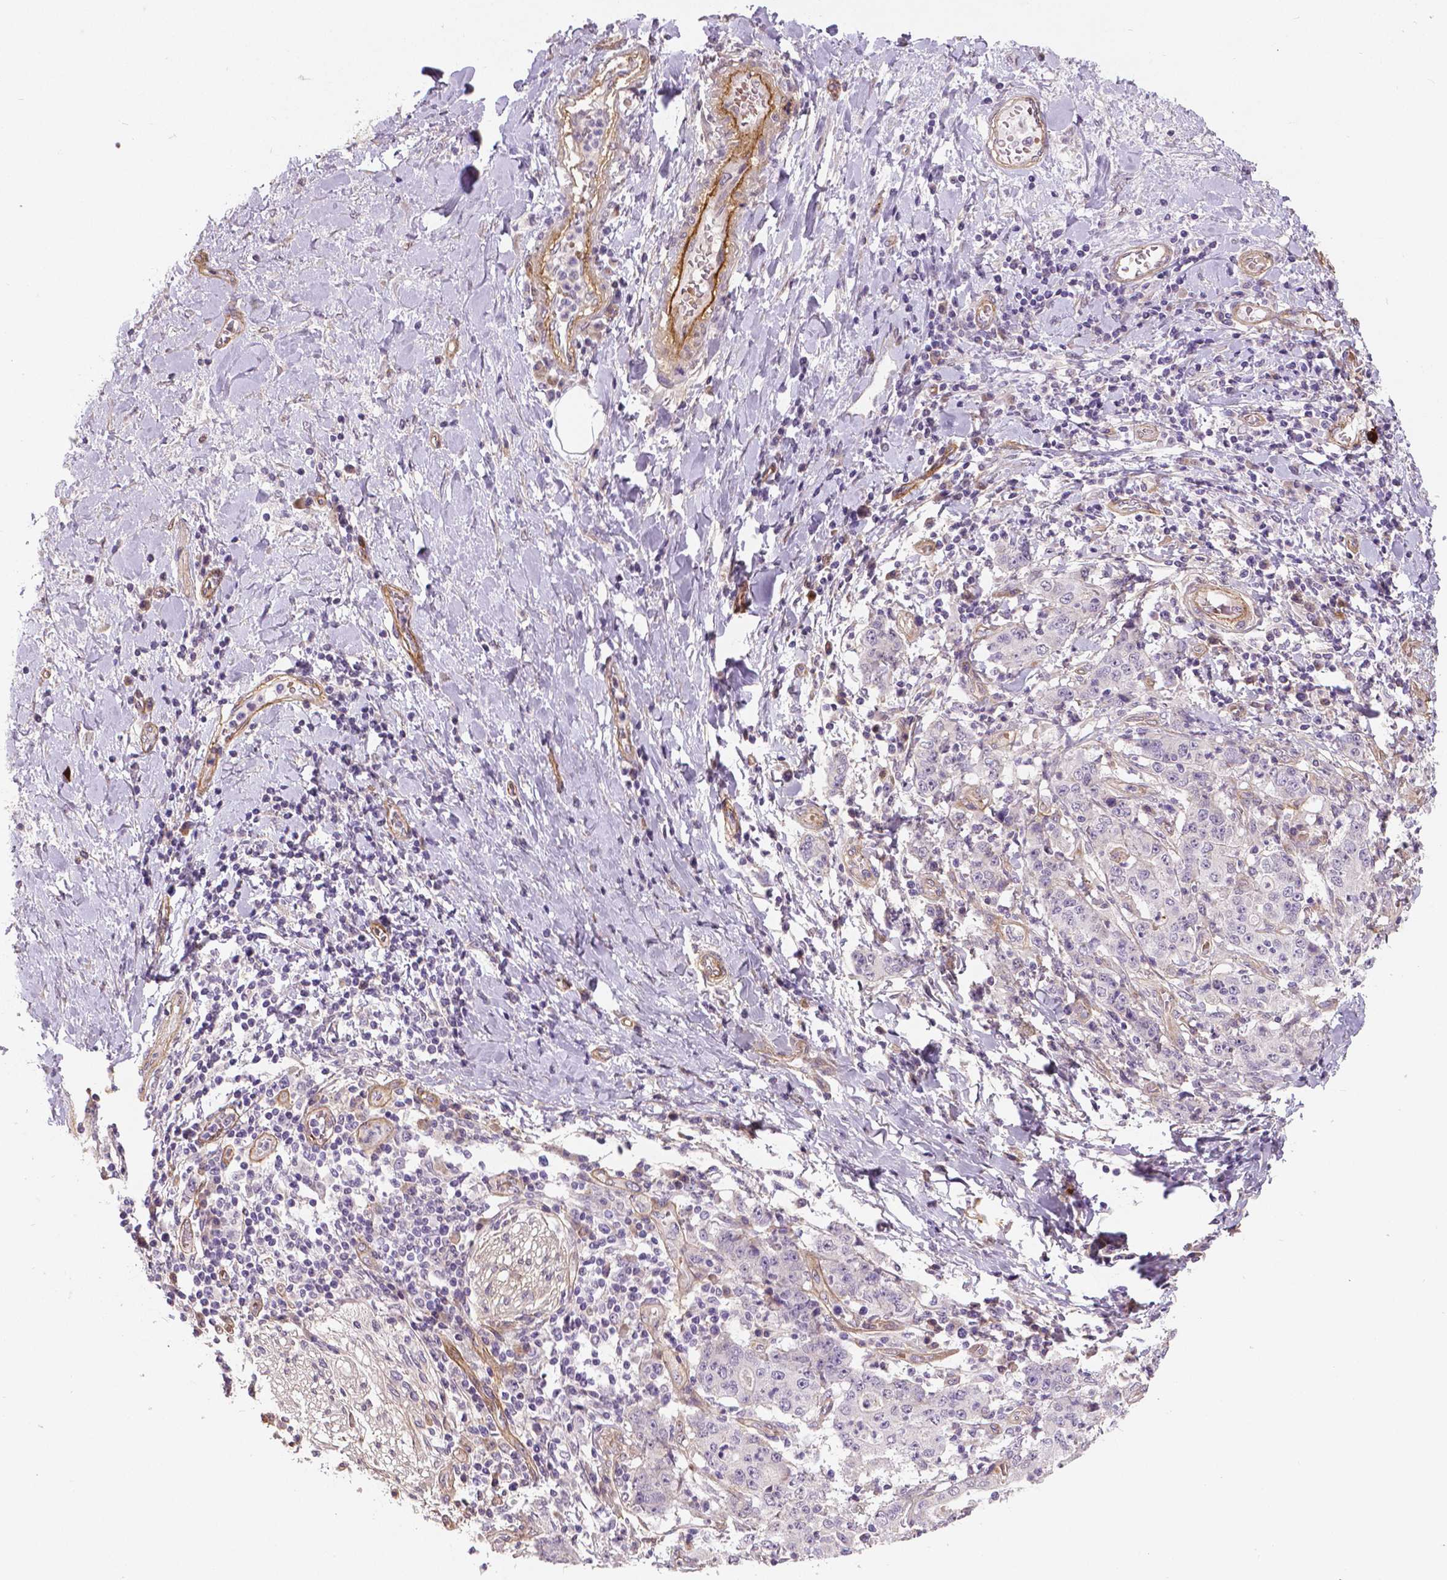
{"staining": {"intensity": "negative", "quantity": "none", "location": "none"}, "tissue": "stomach cancer", "cell_type": "Tumor cells", "image_type": "cancer", "snomed": [{"axis": "morphology", "description": "Normal tissue, NOS"}, {"axis": "morphology", "description": "Adenocarcinoma, NOS"}, {"axis": "topography", "description": "Stomach, upper"}, {"axis": "topography", "description": "Stomach"}], "caption": "A photomicrograph of adenocarcinoma (stomach) stained for a protein displays no brown staining in tumor cells. The staining was performed using DAB to visualize the protein expression in brown, while the nuclei were stained in blue with hematoxylin (Magnification: 20x).", "gene": "FLT1", "patient": {"sex": "male", "age": 59}}